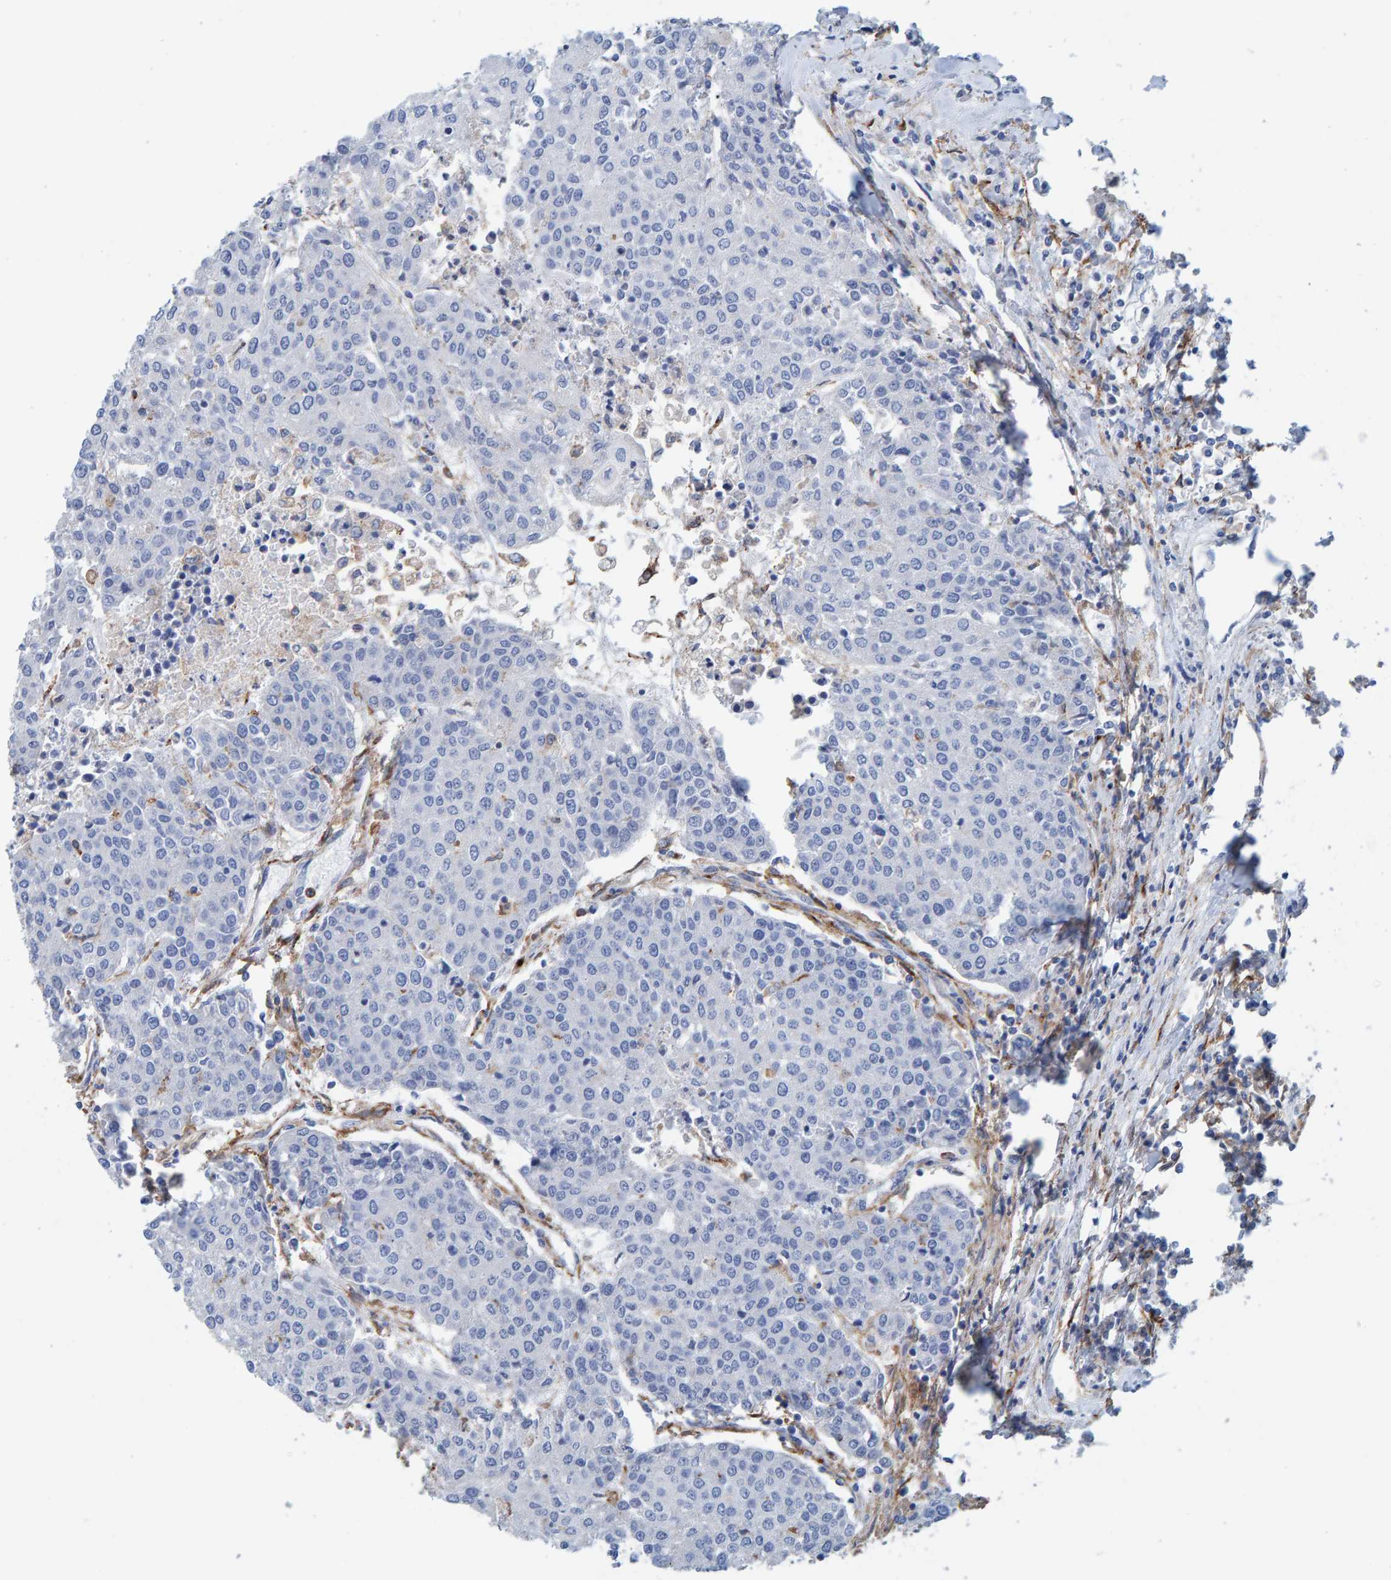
{"staining": {"intensity": "negative", "quantity": "none", "location": "none"}, "tissue": "urothelial cancer", "cell_type": "Tumor cells", "image_type": "cancer", "snomed": [{"axis": "morphology", "description": "Urothelial carcinoma, High grade"}, {"axis": "topography", "description": "Urinary bladder"}], "caption": "Tumor cells are negative for protein expression in human urothelial cancer. (Immunohistochemistry, brightfield microscopy, high magnification).", "gene": "LRP1", "patient": {"sex": "female", "age": 85}}